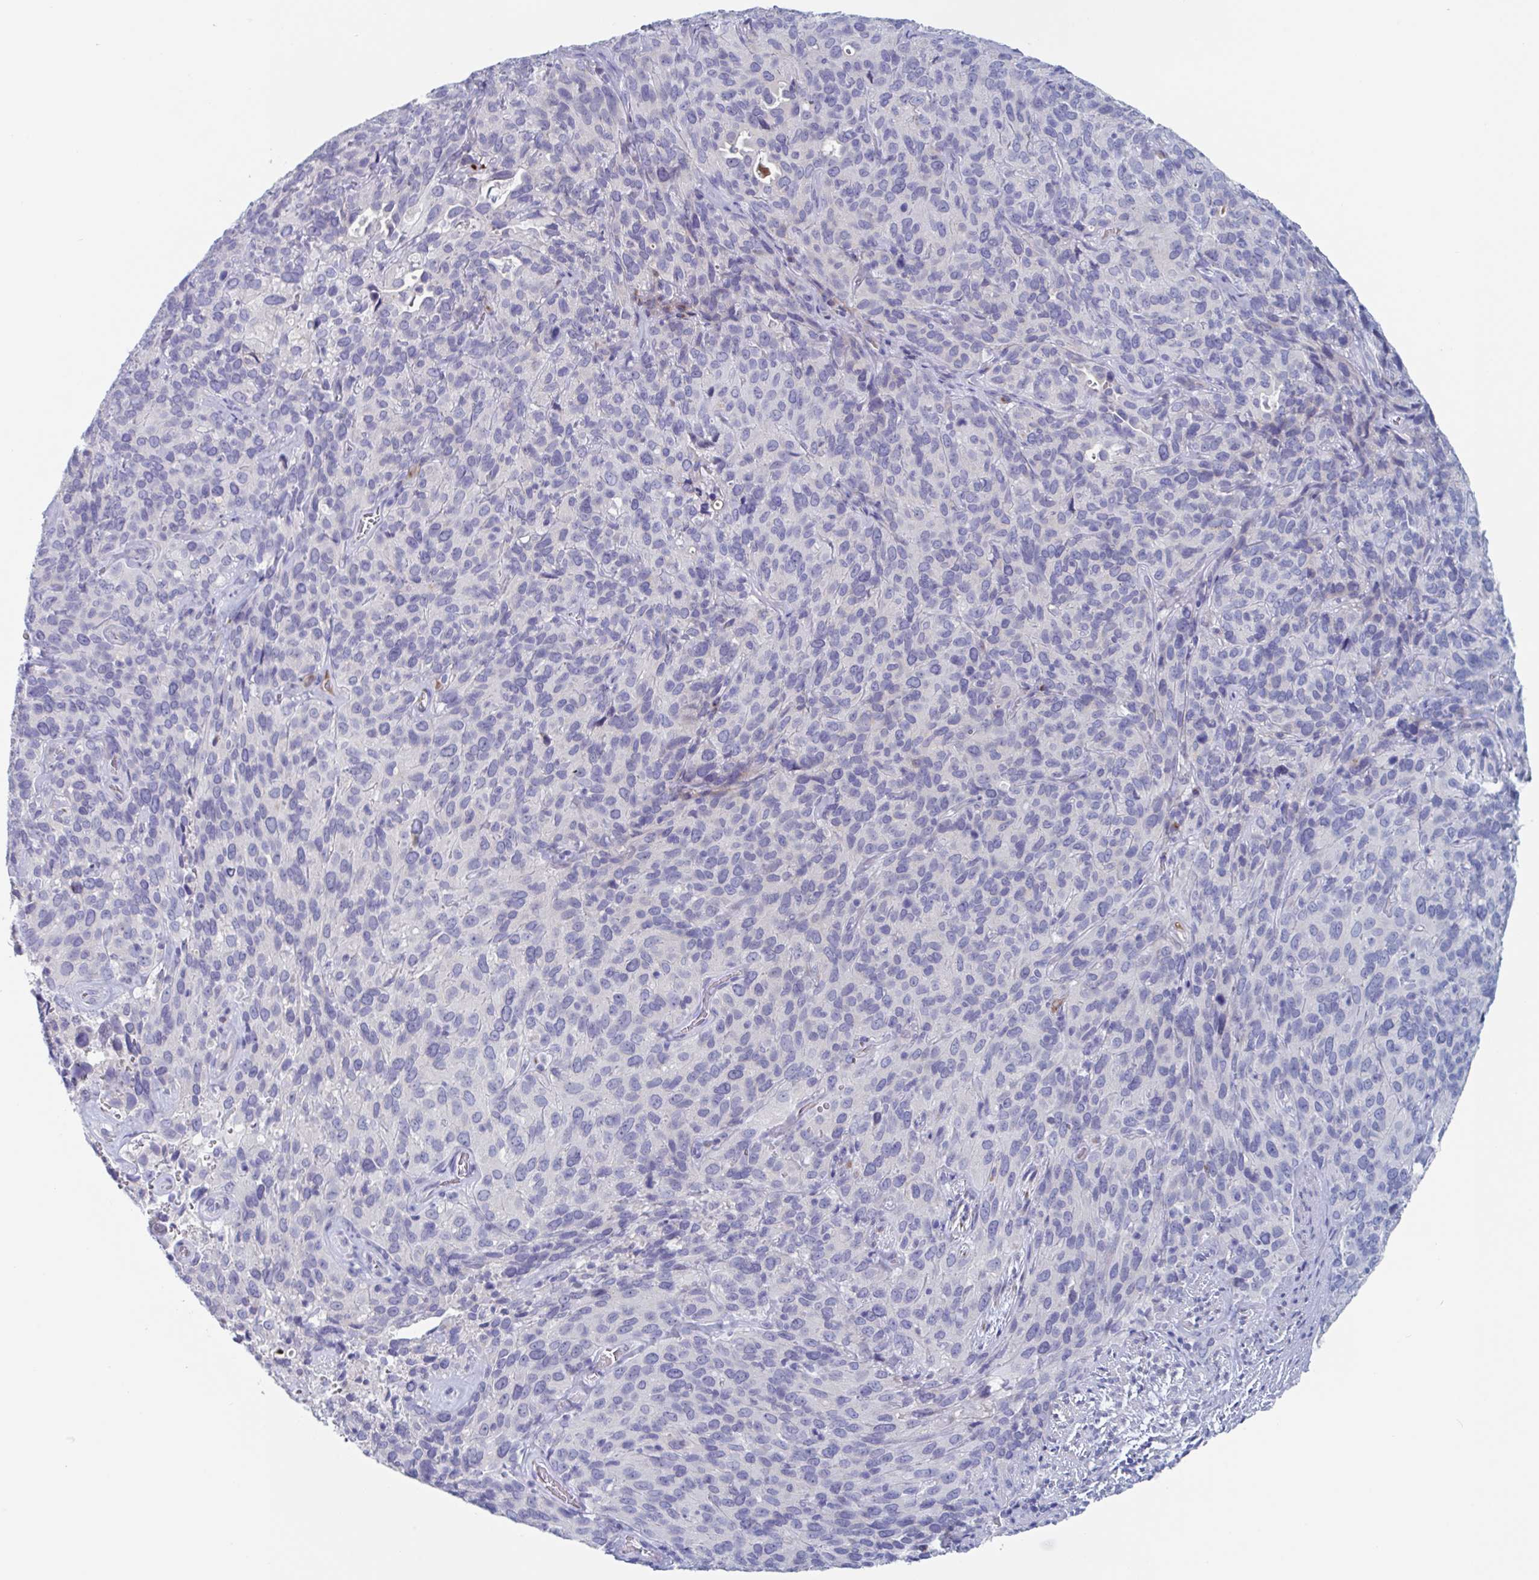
{"staining": {"intensity": "negative", "quantity": "none", "location": "none"}, "tissue": "cervical cancer", "cell_type": "Tumor cells", "image_type": "cancer", "snomed": [{"axis": "morphology", "description": "Squamous cell carcinoma, NOS"}, {"axis": "topography", "description": "Cervix"}], "caption": "This is an immunohistochemistry photomicrograph of squamous cell carcinoma (cervical). There is no positivity in tumor cells.", "gene": "NT5C3B", "patient": {"sex": "female", "age": 51}}